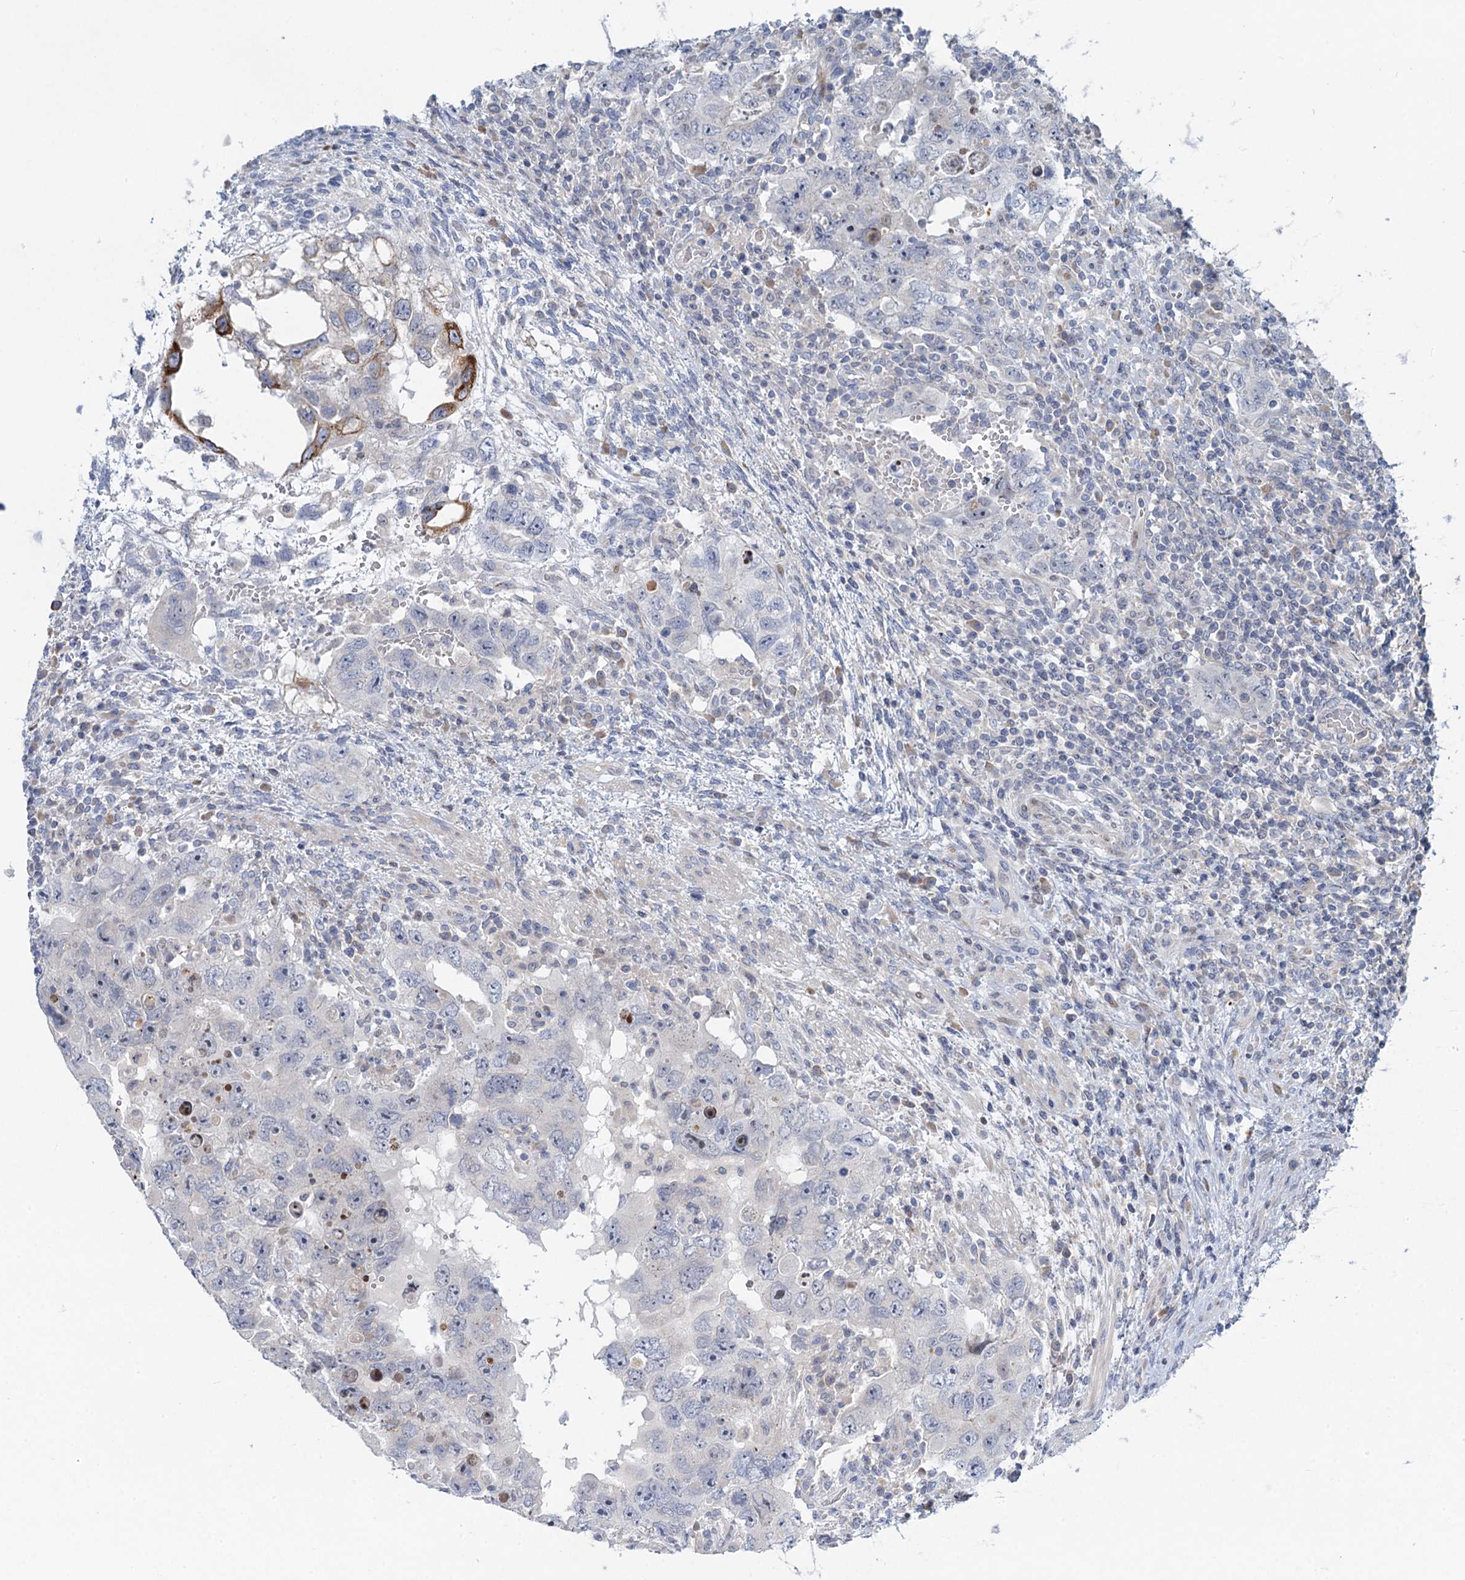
{"staining": {"intensity": "negative", "quantity": "none", "location": "none"}, "tissue": "testis cancer", "cell_type": "Tumor cells", "image_type": "cancer", "snomed": [{"axis": "morphology", "description": "Carcinoma, Embryonal, NOS"}, {"axis": "topography", "description": "Testis"}], "caption": "There is no significant positivity in tumor cells of testis embryonal carcinoma.", "gene": "QPCTL", "patient": {"sex": "male", "age": 26}}